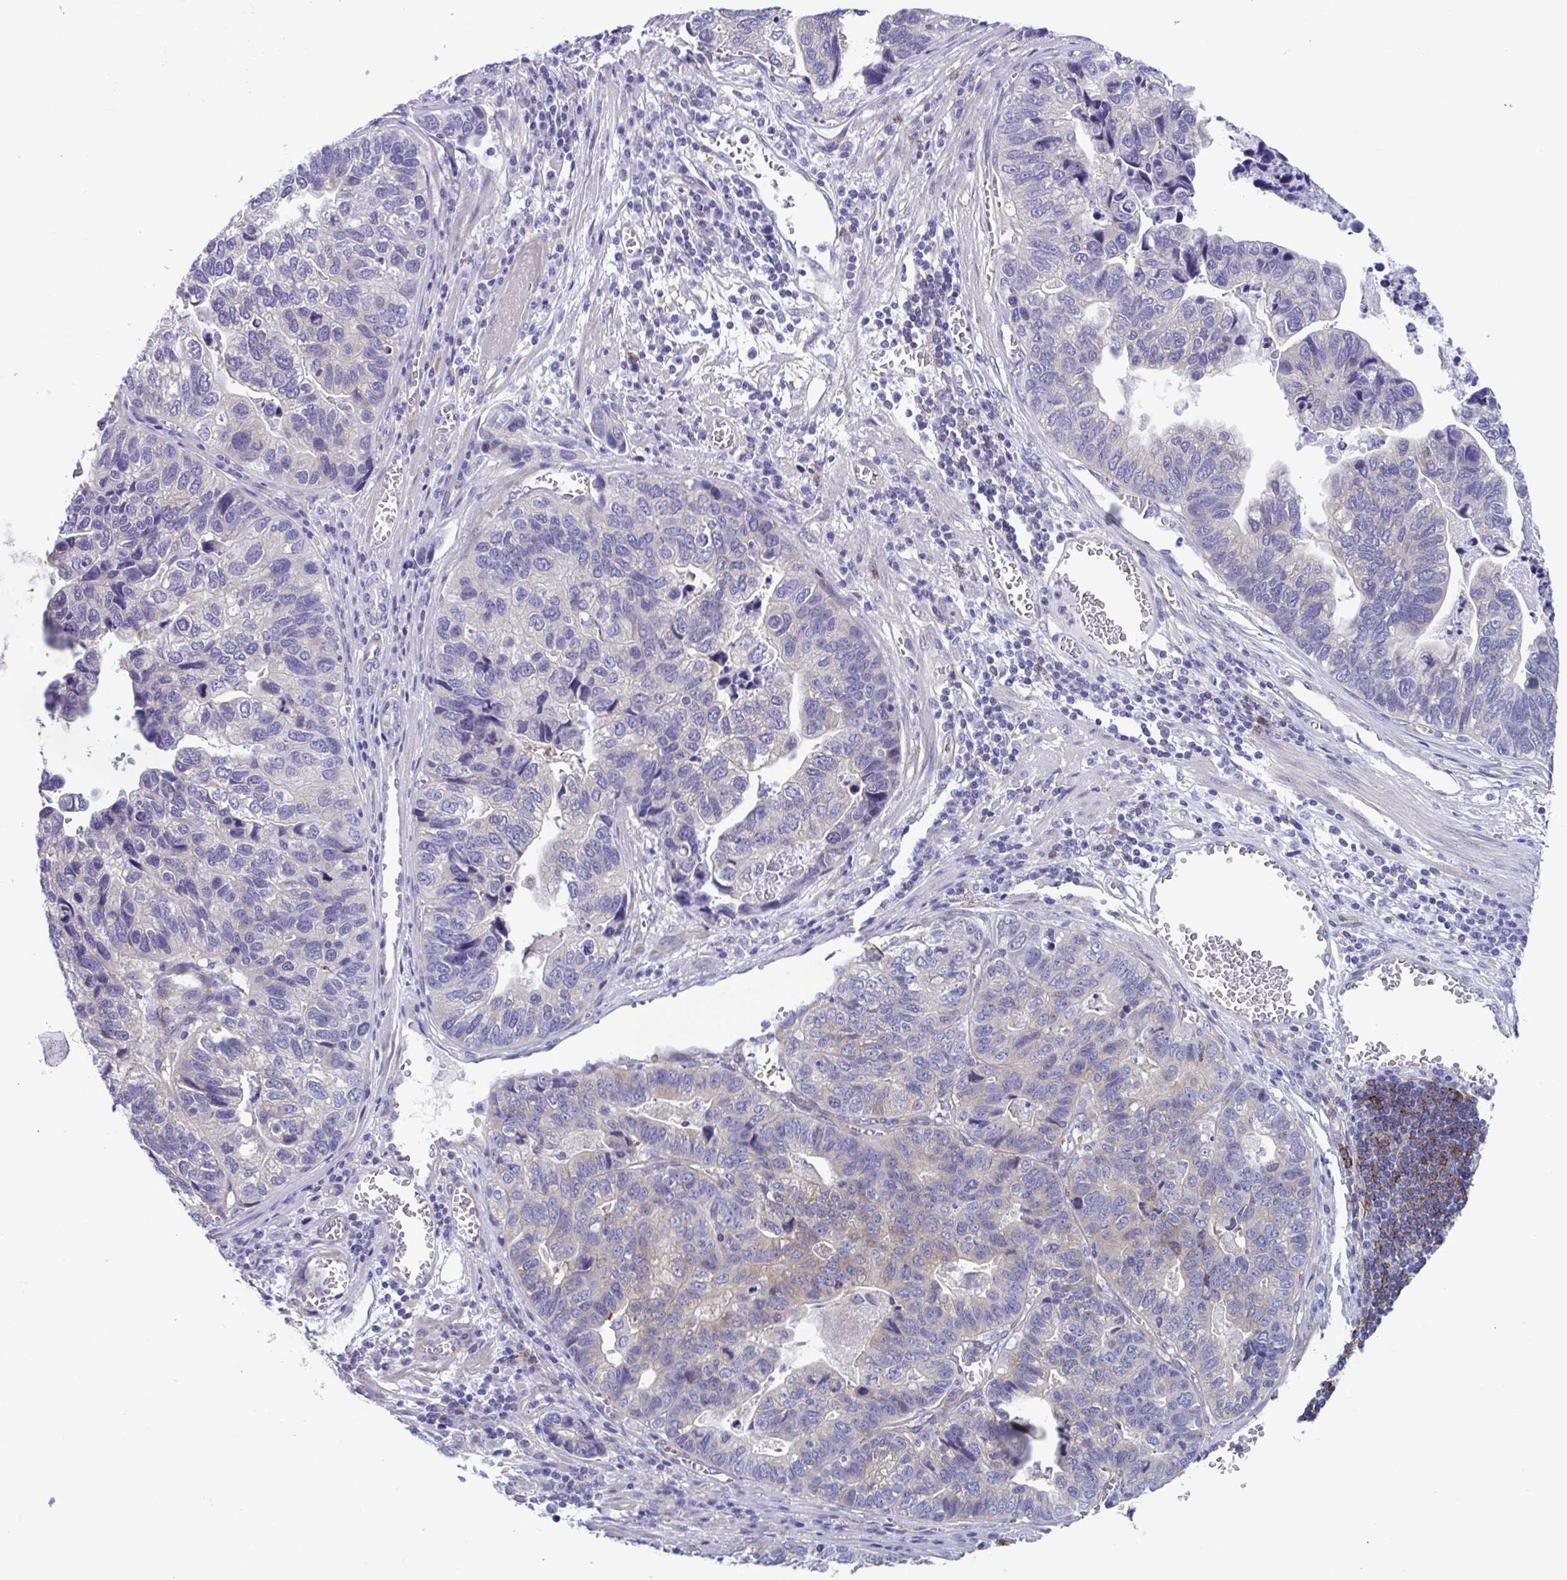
{"staining": {"intensity": "weak", "quantity": "<25%", "location": "cytoplasmic/membranous"}, "tissue": "stomach cancer", "cell_type": "Tumor cells", "image_type": "cancer", "snomed": [{"axis": "morphology", "description": "Adenocarcinoma, NOS"}, {"axis": "topography", "description": "Stomach, upper"}], "caption": "Immunohistochemistry (IHC) photomicrograph of neoplastic tissue: stomach cancer (adenocarcinoma) stained with DAB displays no significant protein positivity in tumor cells.", "gene": "LPIN3", "patient": {"sex": "female", "age": 67}}